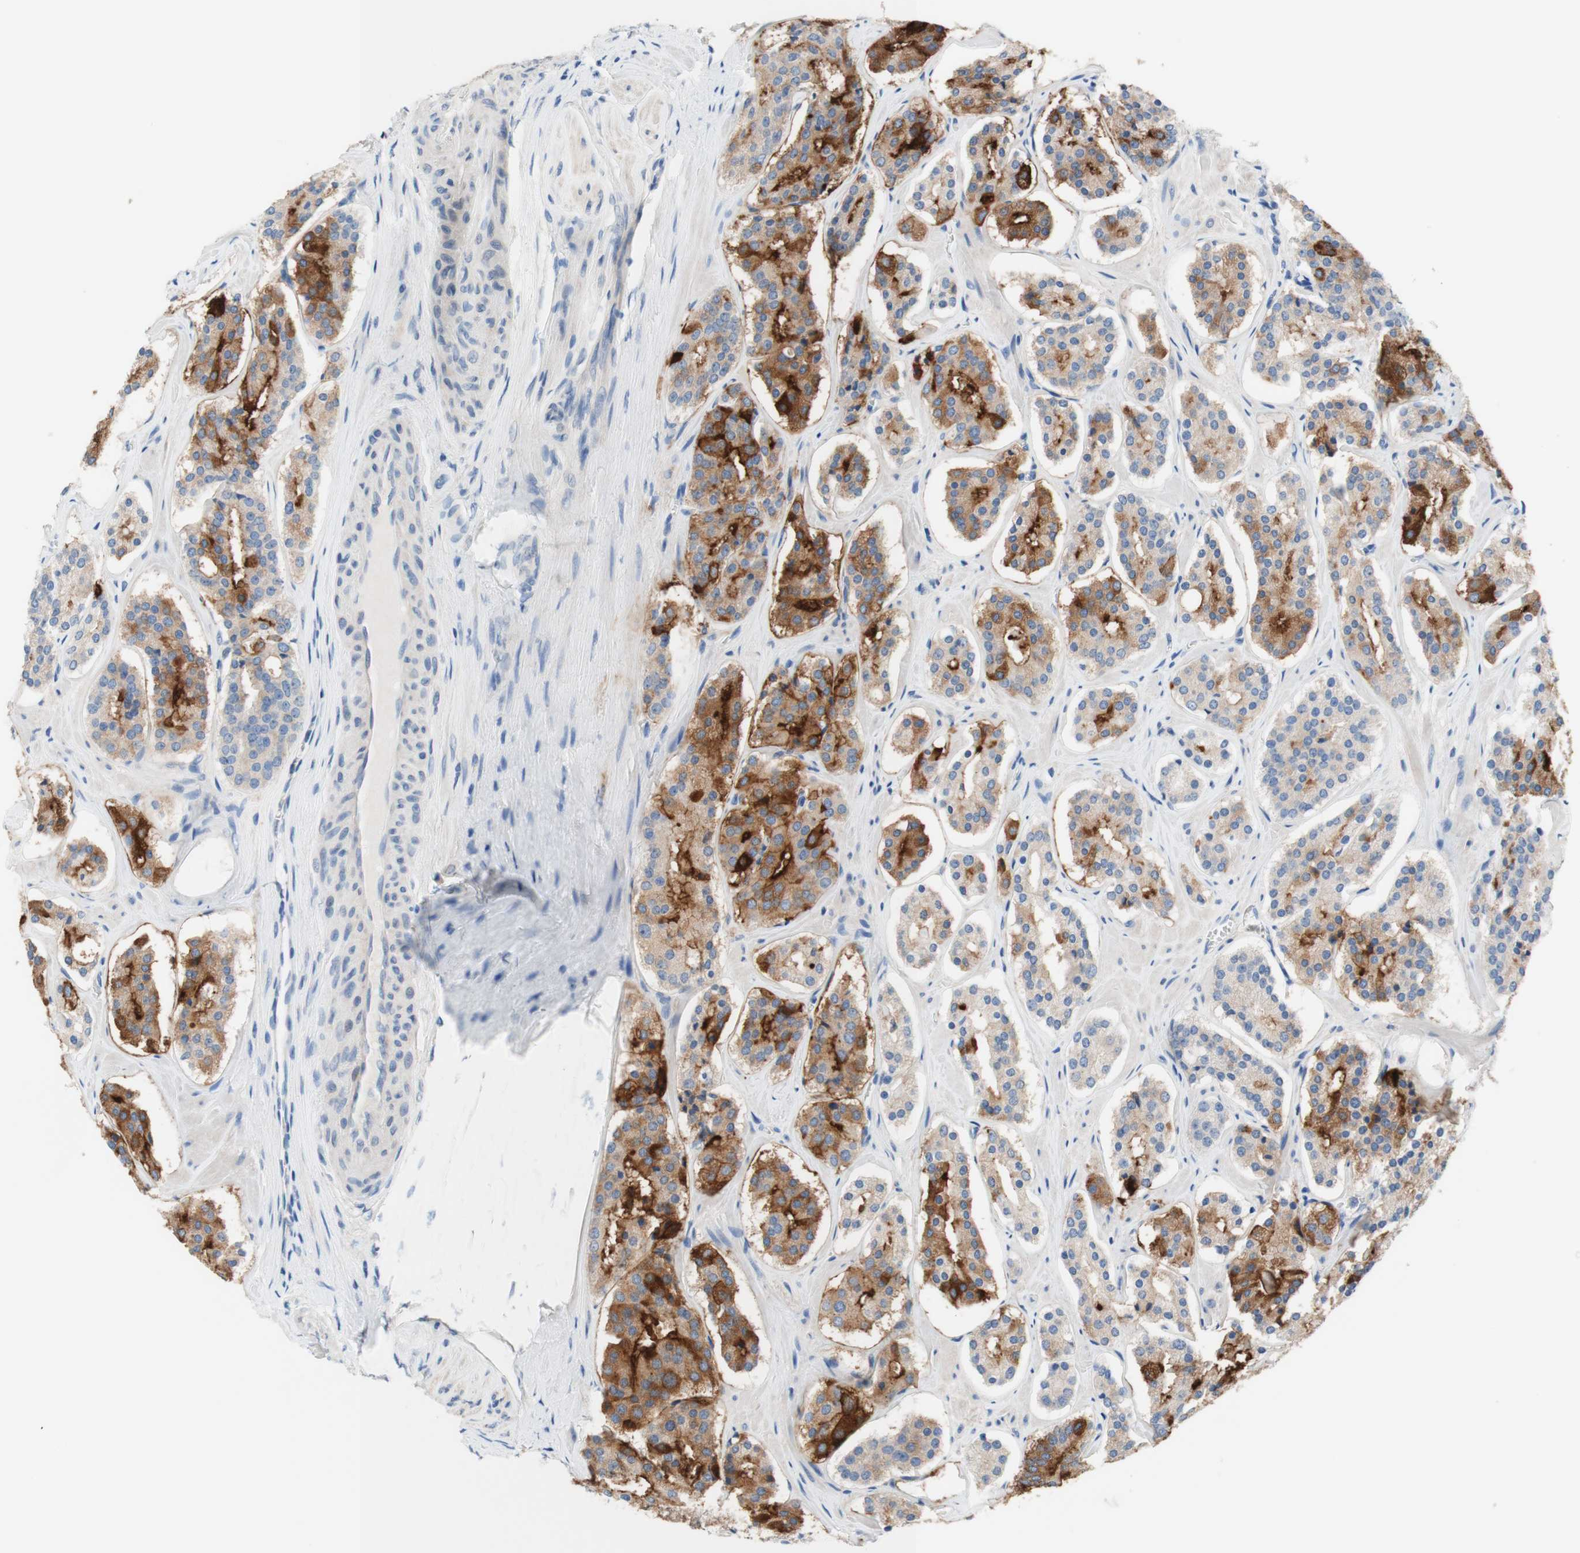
{"staining": {"intensity": "strong", "quantity": "25%-75%", "location": "cytoplasmic/membranous"}, "tissue": "prostate cancer", "cell_type": "Tumor cells", "image_type": "cancer", "snomed": [{"axis": "morphology", "description": "Adenocarcinoma, High grade"}, {"axis": "topography", "description": "Prostate"}], "caption": "The immunohistochemical stain shows strong cytoplasmic/membranous staining in tumor cells of adenocarcinoma (high-grade) (prostate) tissue.", "gene": "F3", "patient": {"sex": "male", "age": 60}}